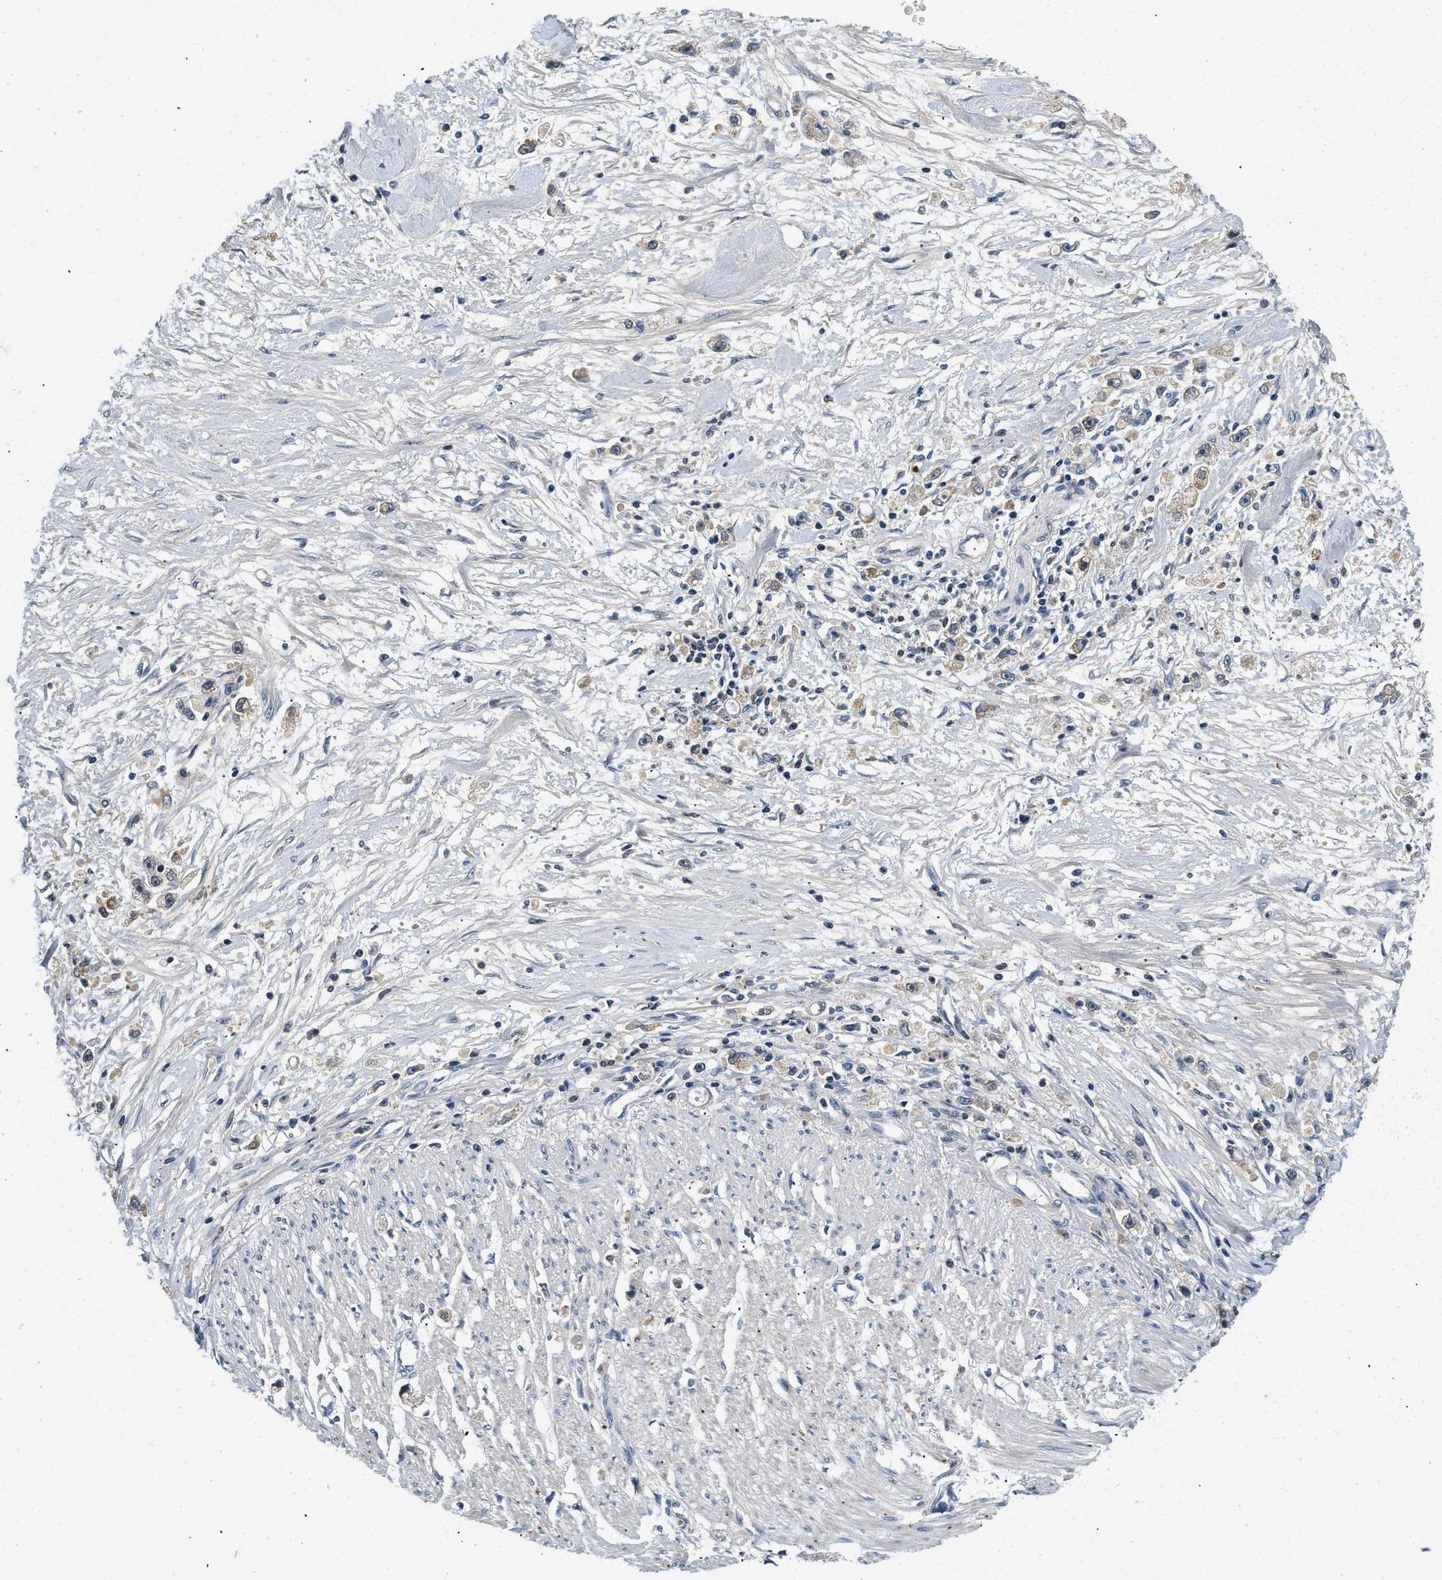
{"staining": {"intensity": "weak", "quantity": "<25%", "location": "cytoplasmic/membranous"}, "tissue": "stomach cancer", "cell_type": "Tumor cells", "image_type": "cancer", "snomed": [{"axis": "morphology", "description": "Adenocarcinoma, NOS"}, {"axis": "topography", "description": "Stomach"}], "caption": "Human stomach cancer (adenocarcinoma) stained for a protein using IHC demonstrates no positivity in tumor cells.", "gene": "PDP1", "patient": {"sex": "female", "age": 59}}